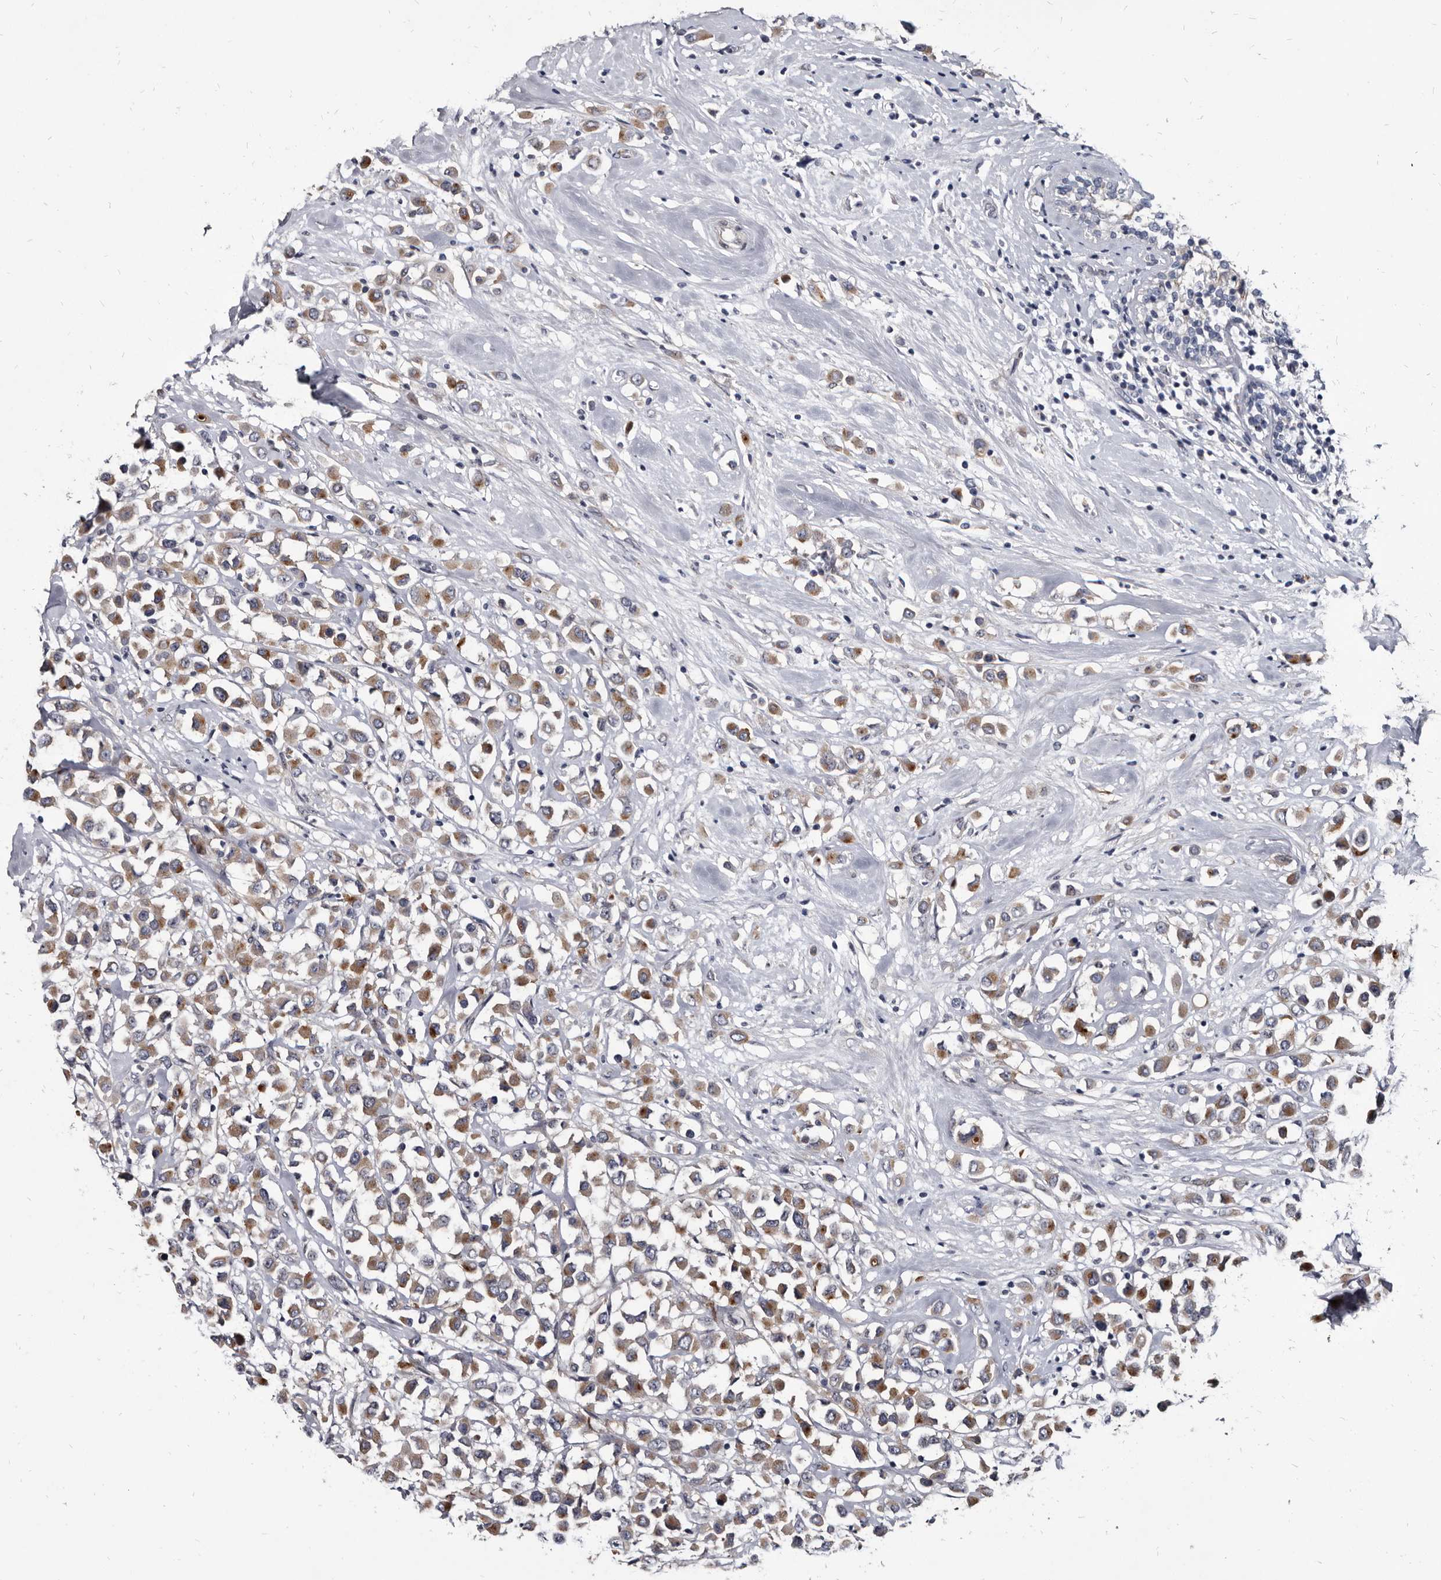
{"staining": {"intensity": "moderate", "quantity": ">75%", "location": "cytoplasmic/membranous"}, "tissue": "breast cancer", "cell_type": "Tumor cells", "image_type": "cancer", "snomed": [{"axis": "morphology", "description": "Duct carcinoma"}, {"axis": "topography", "description": "Breast"}], "caption": "A medium amount of moderate cytoplasmic/membranous staining is identified in about >75% of tumor cells in breast cancer (intraductal carcinoma) tissue. The staining was performed using DAB, with brown indicating positive protein expression. Nuclei are stained blue with hematoxylin.", "gene": "PRSS8", "patient": {"sex": "female", "age": 61}}